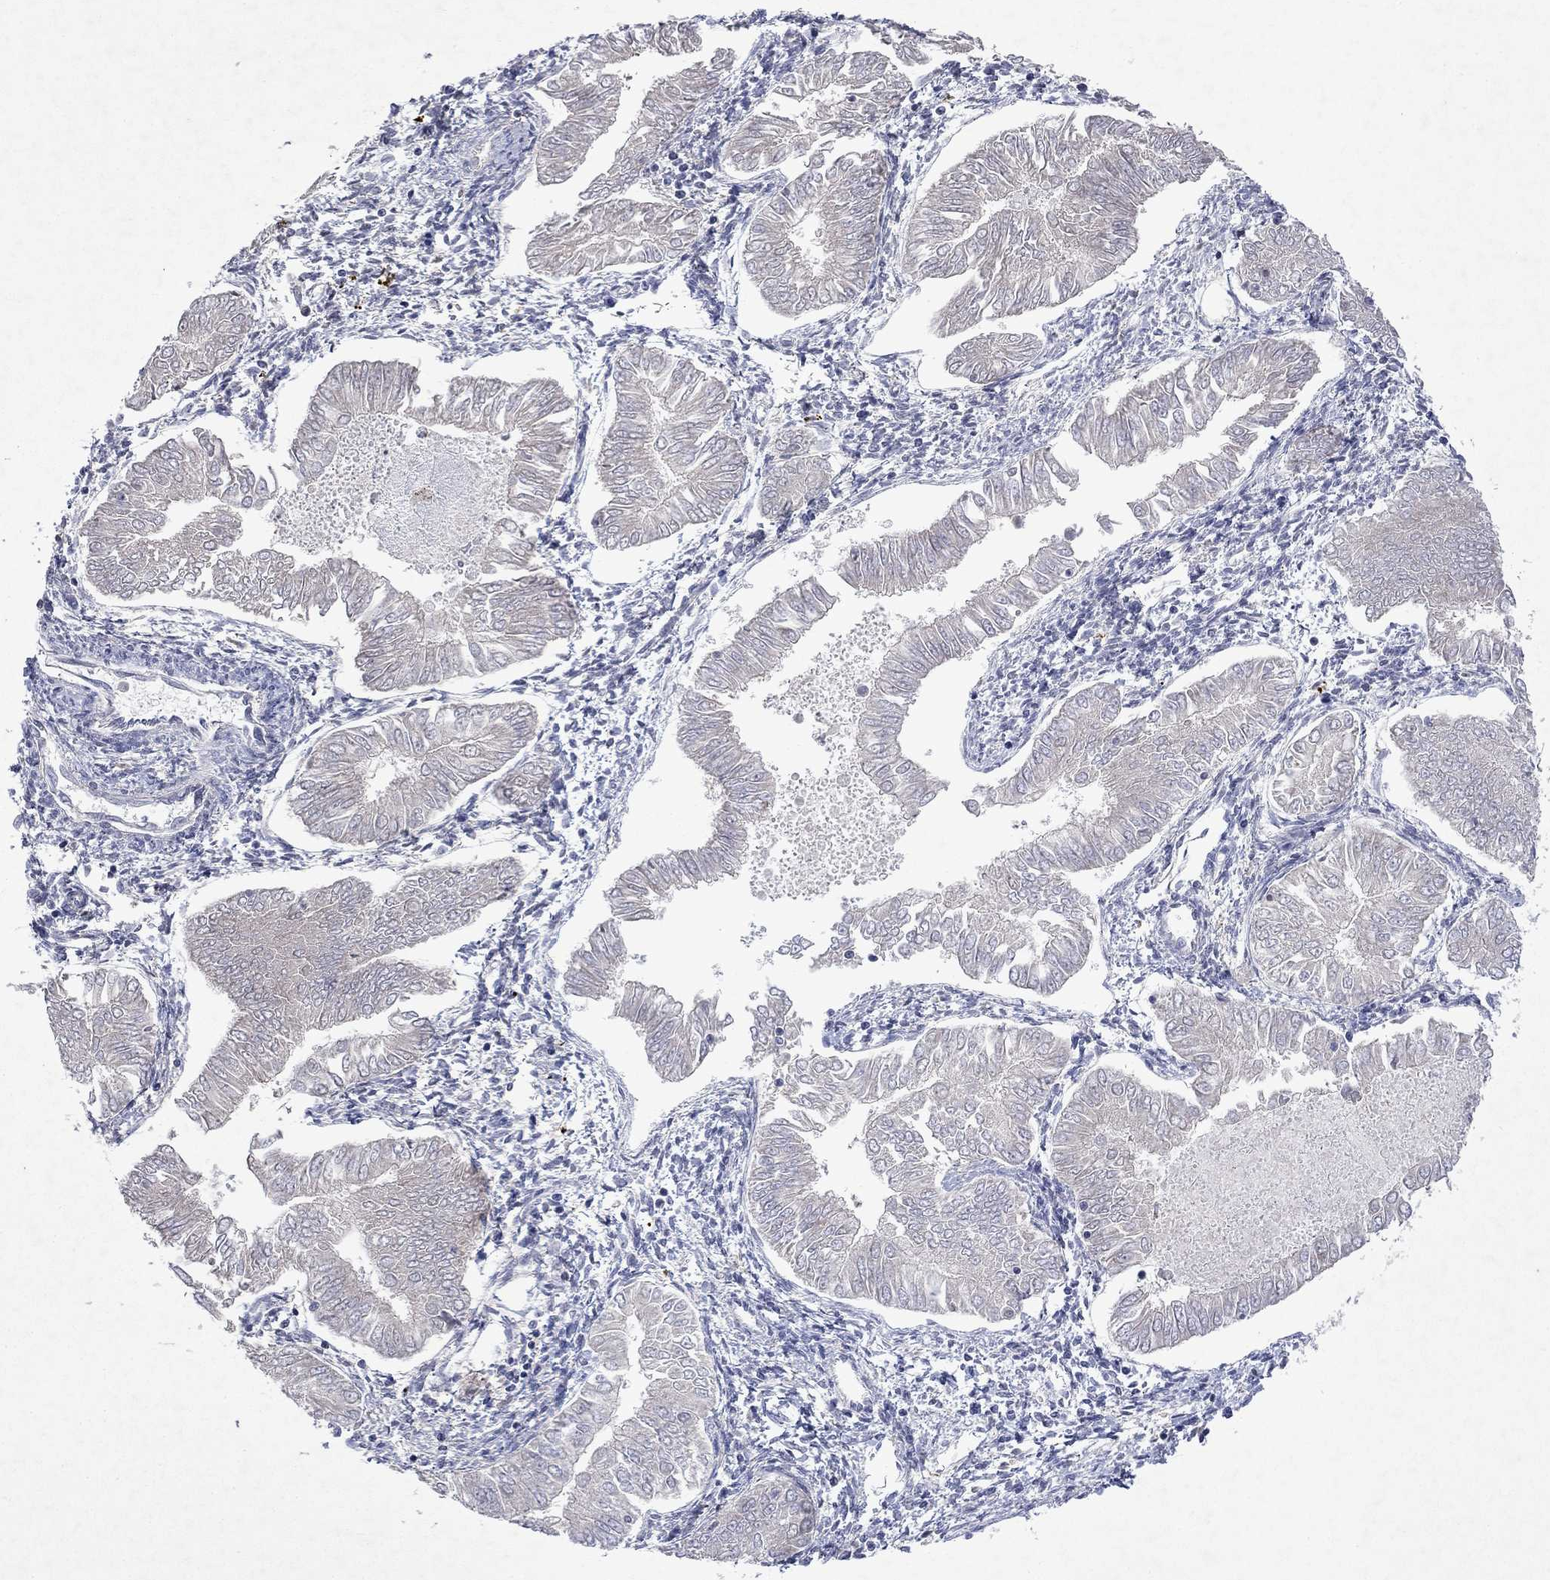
{"staining": {"intensity": "negative", "quantity": "none", "location": "none"}, "tissue": "endometrial cancer", "cell_type": "Tumor cells", "image_type": "cancer", "snomed": [{"axis": "morphology", "description": "Adenocarcinoma, NOS"}, {"axis": "topography", "description": "Endometrium"}], "caption": "This is a micrograph of IHC staining of endometrial cancer (adenocarcinoma), which shows no expression in tumor cells.", "gene": "TMEM97", "patient": {"sex": "female", "age": 53}}